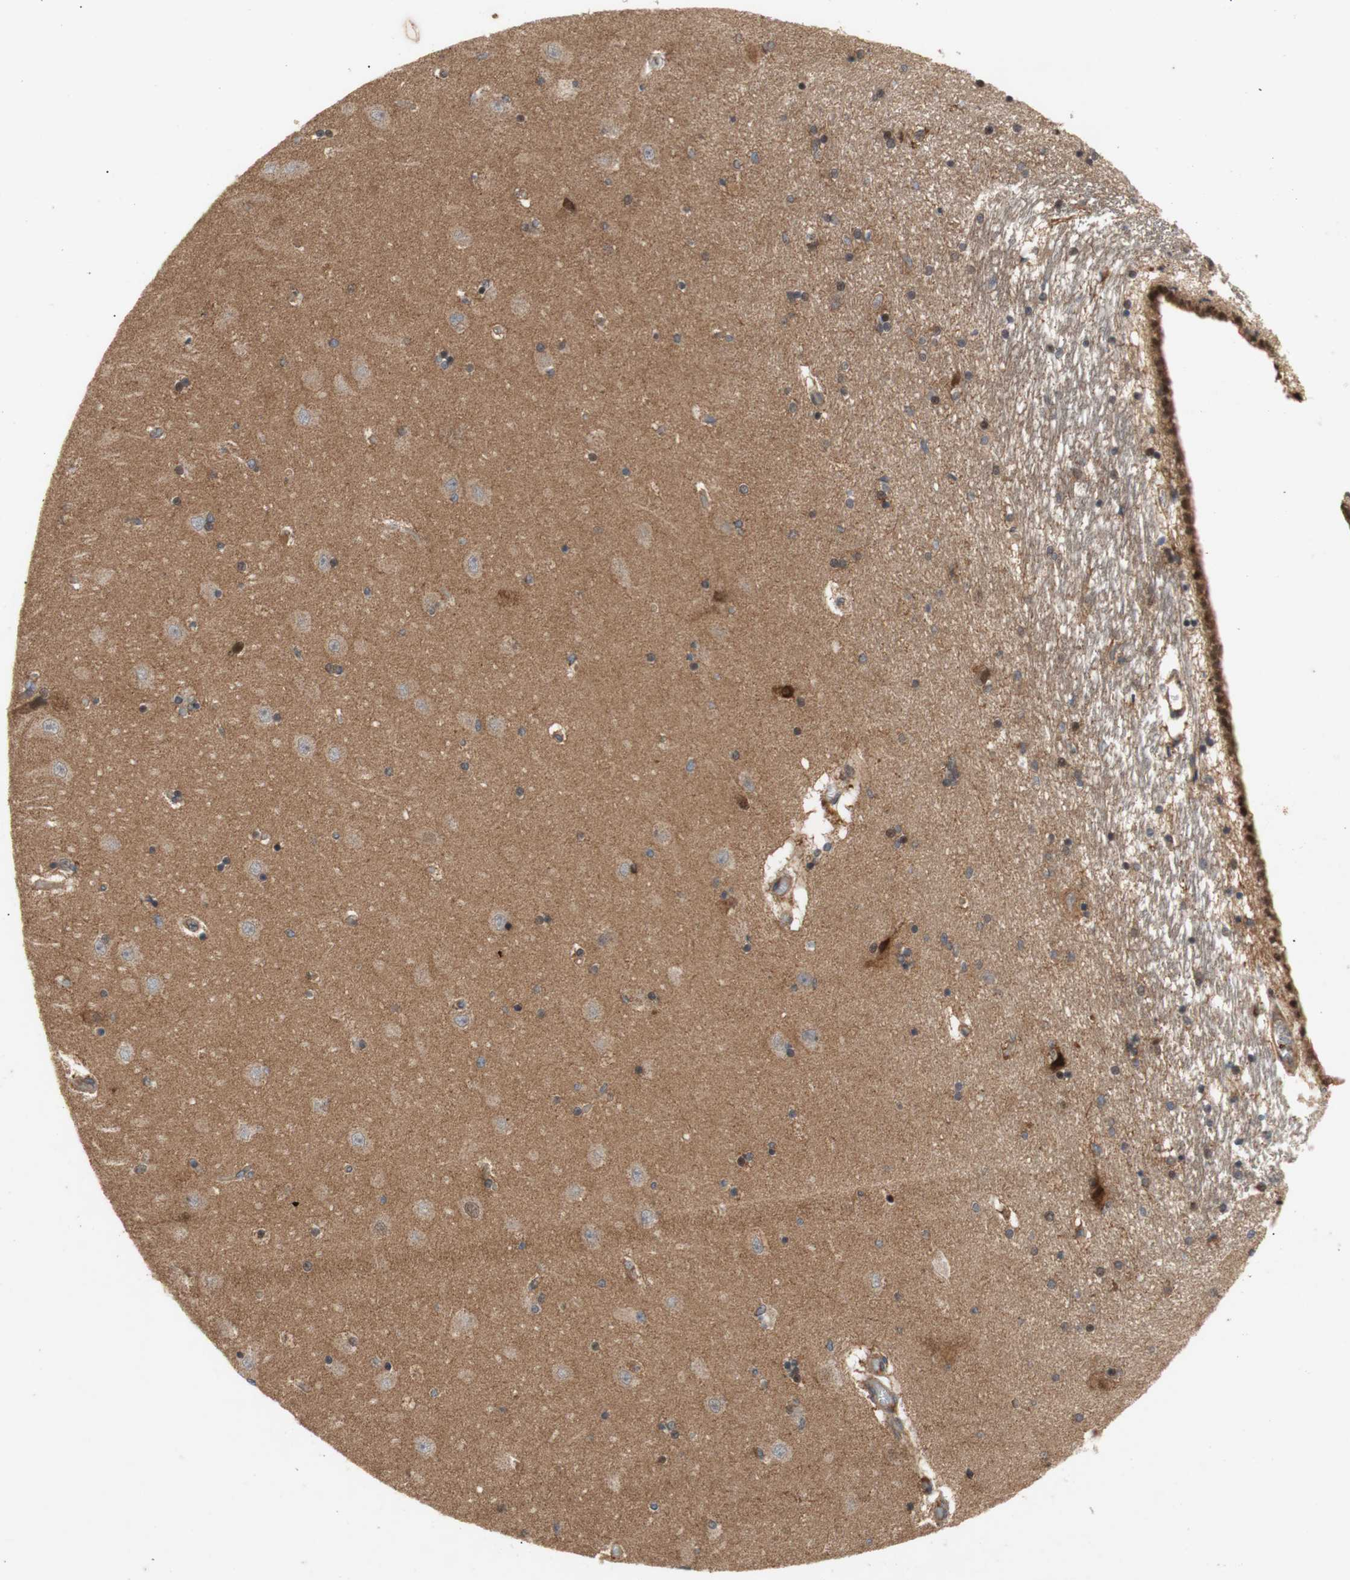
{"staining": {"intensity": "moderate", "quantity": "25%-75%", "location": "cytoplasmic/membranous"}, "tissue": "hippocampus", "cell_type": "Glial cells", "image_type": "normal", "snomed": [{"axis": "morphology", "description": "Normal tissue, NOS"}, {"axis": "topography", "description": "Hippocampus"}], "caption": "Moderate cytoplasmic/membranous protein staining is present in approximately 25%-75% of glial cells in hippocampus. Ihc stains the protein of interest in brown and the nuclei are stained blue.", "gene": "PKN1", "patient": {"sex": "female", "age": 54}}